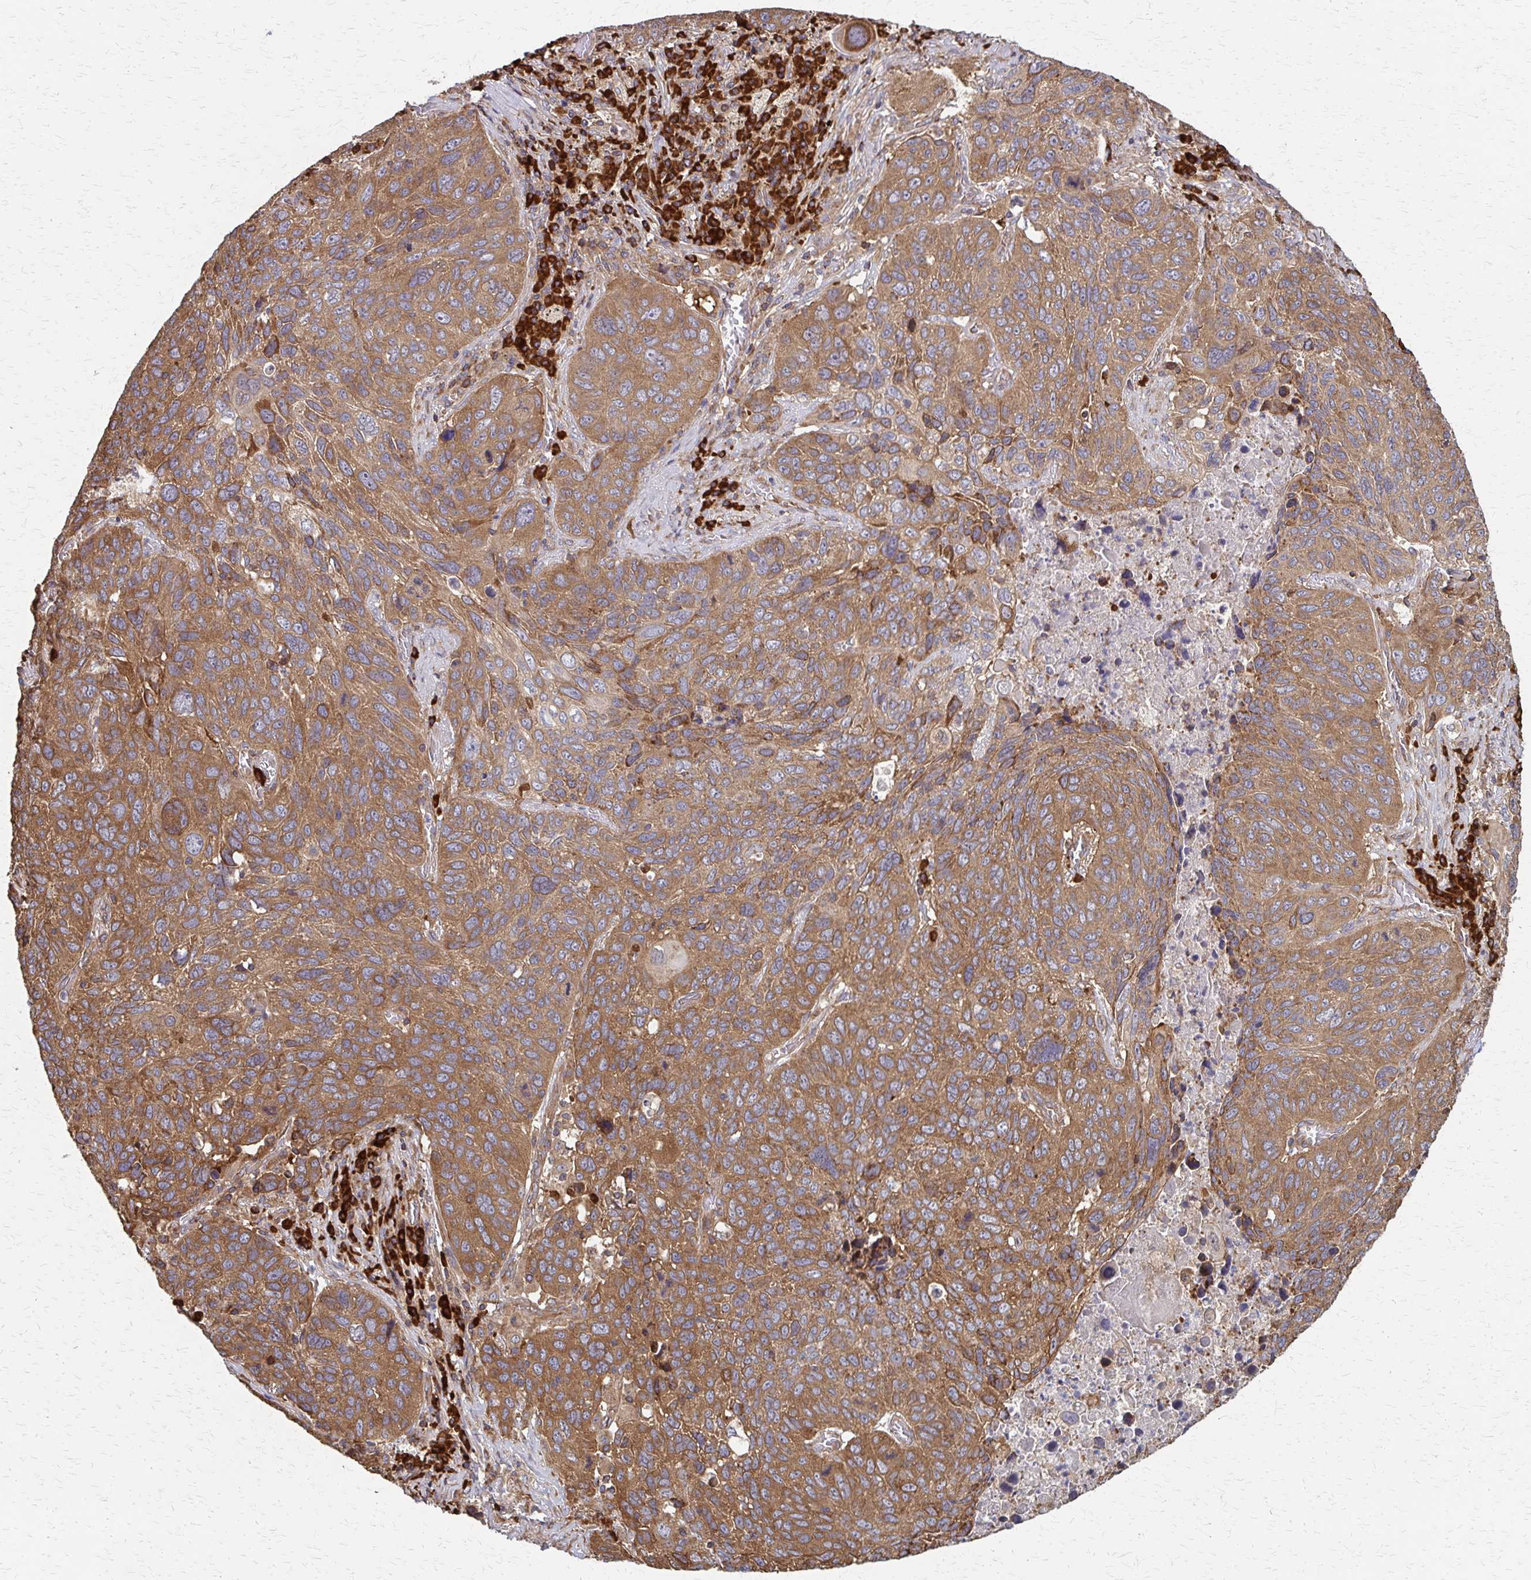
{"staining": {"intensity": "moderate", "quantity": ">75%", "location": "cytoplasmic/membranous"}, "tissue": "lung cancer", "cell_type": "Tumor cells", "image_type": "cancer", "snomed": [{"axis": "morphology", "description": "Squamous cell carcinoma, NOS"}, {"axis": "topography", "description": "Lung"}], "caption": "An image of lung cancer (squamous cell carcinoma) stained for a protein reveals moderate cytoplasmic/membranous brown staining in tumor cells. Nuclei are stained in blue.", "gene": "EEF2", "patient": {"sex": "male", "age": 68}}